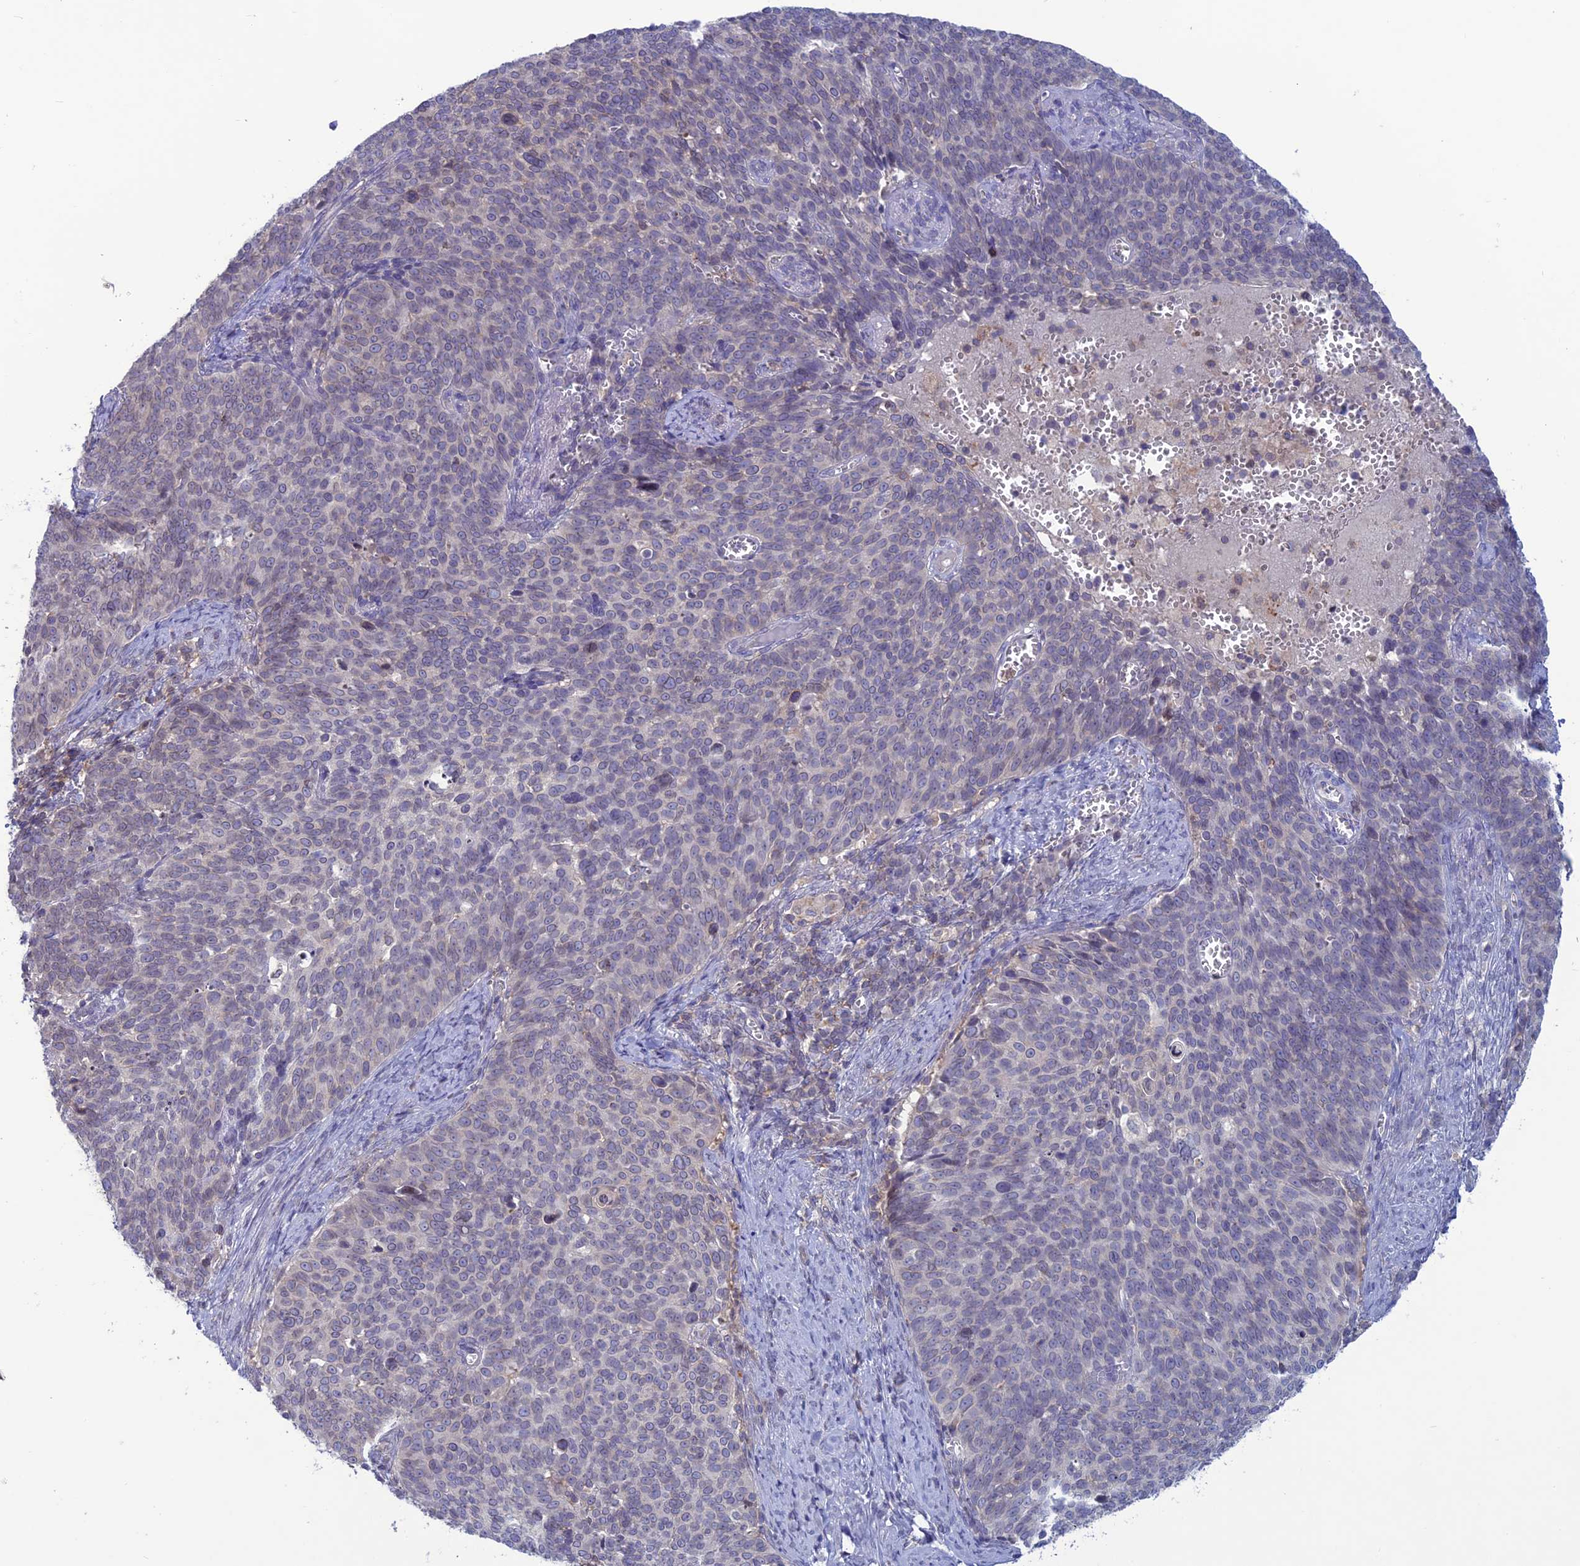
{"staining": {"intensity": "negative", "quantity": "none", "location": "none"}, "tissue": "cervical cancer", "cell_type": "Tumor cells", "image_type": "cancer", "snomed": [{"axis": "morphology", "description": "Normal tissue, NOS"}, {"axis": "morphology", "description": "Squamous cell carcinoma, NOS"}, {"axis": "topography", "description": "Cervix"}], "caption": "An immunohistochemistry photomicrograph of cervical cancer (squamous cell carcinoma) is shown. There is no staining in tumor cells of cervical cancer (squamous cell carcinoma).", "gene": "WDR46", "patient": {"sex": "female", "age": 39}}